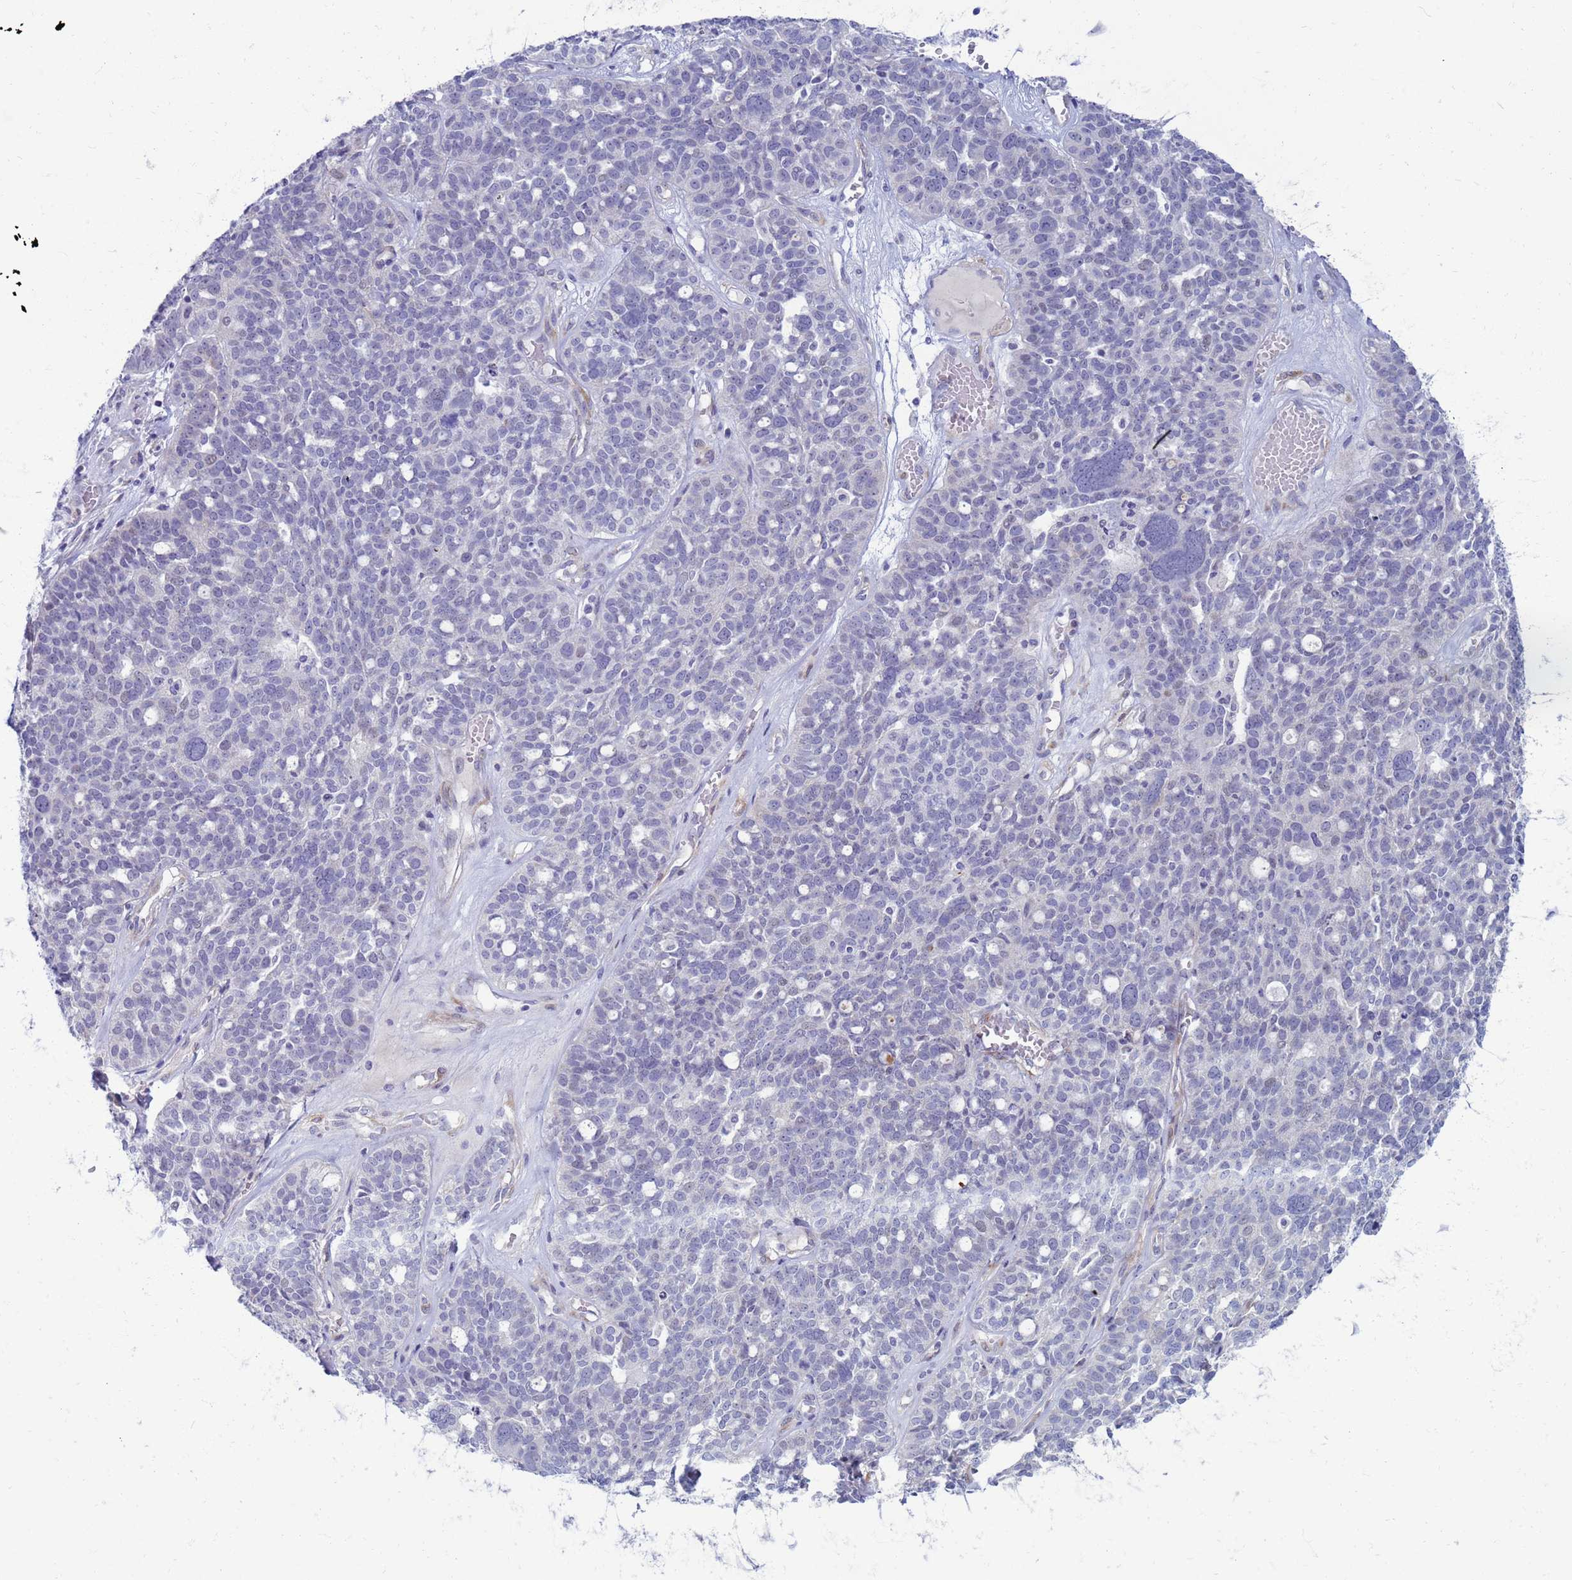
{"staining": {"intensity": "negative", "quantity": "none", "location": "none"}, "tissue": "ovarian cancer", "cell_type": "Tumor cells", "image_type": "cancer", "snomed": [{"axis": "morphology", "description": "Cystadenocarcinoma, serous, NOS"}, {"axis": "topography", "description": "Ovary"}], "caption": "This is an immunohistochemistry (IHC) image of human ovarian serous cystadenocarcinoma. There is no expression in tumor cells.", "gene": "CLCA2", "patient": {"sex": "female", "age": 59}}